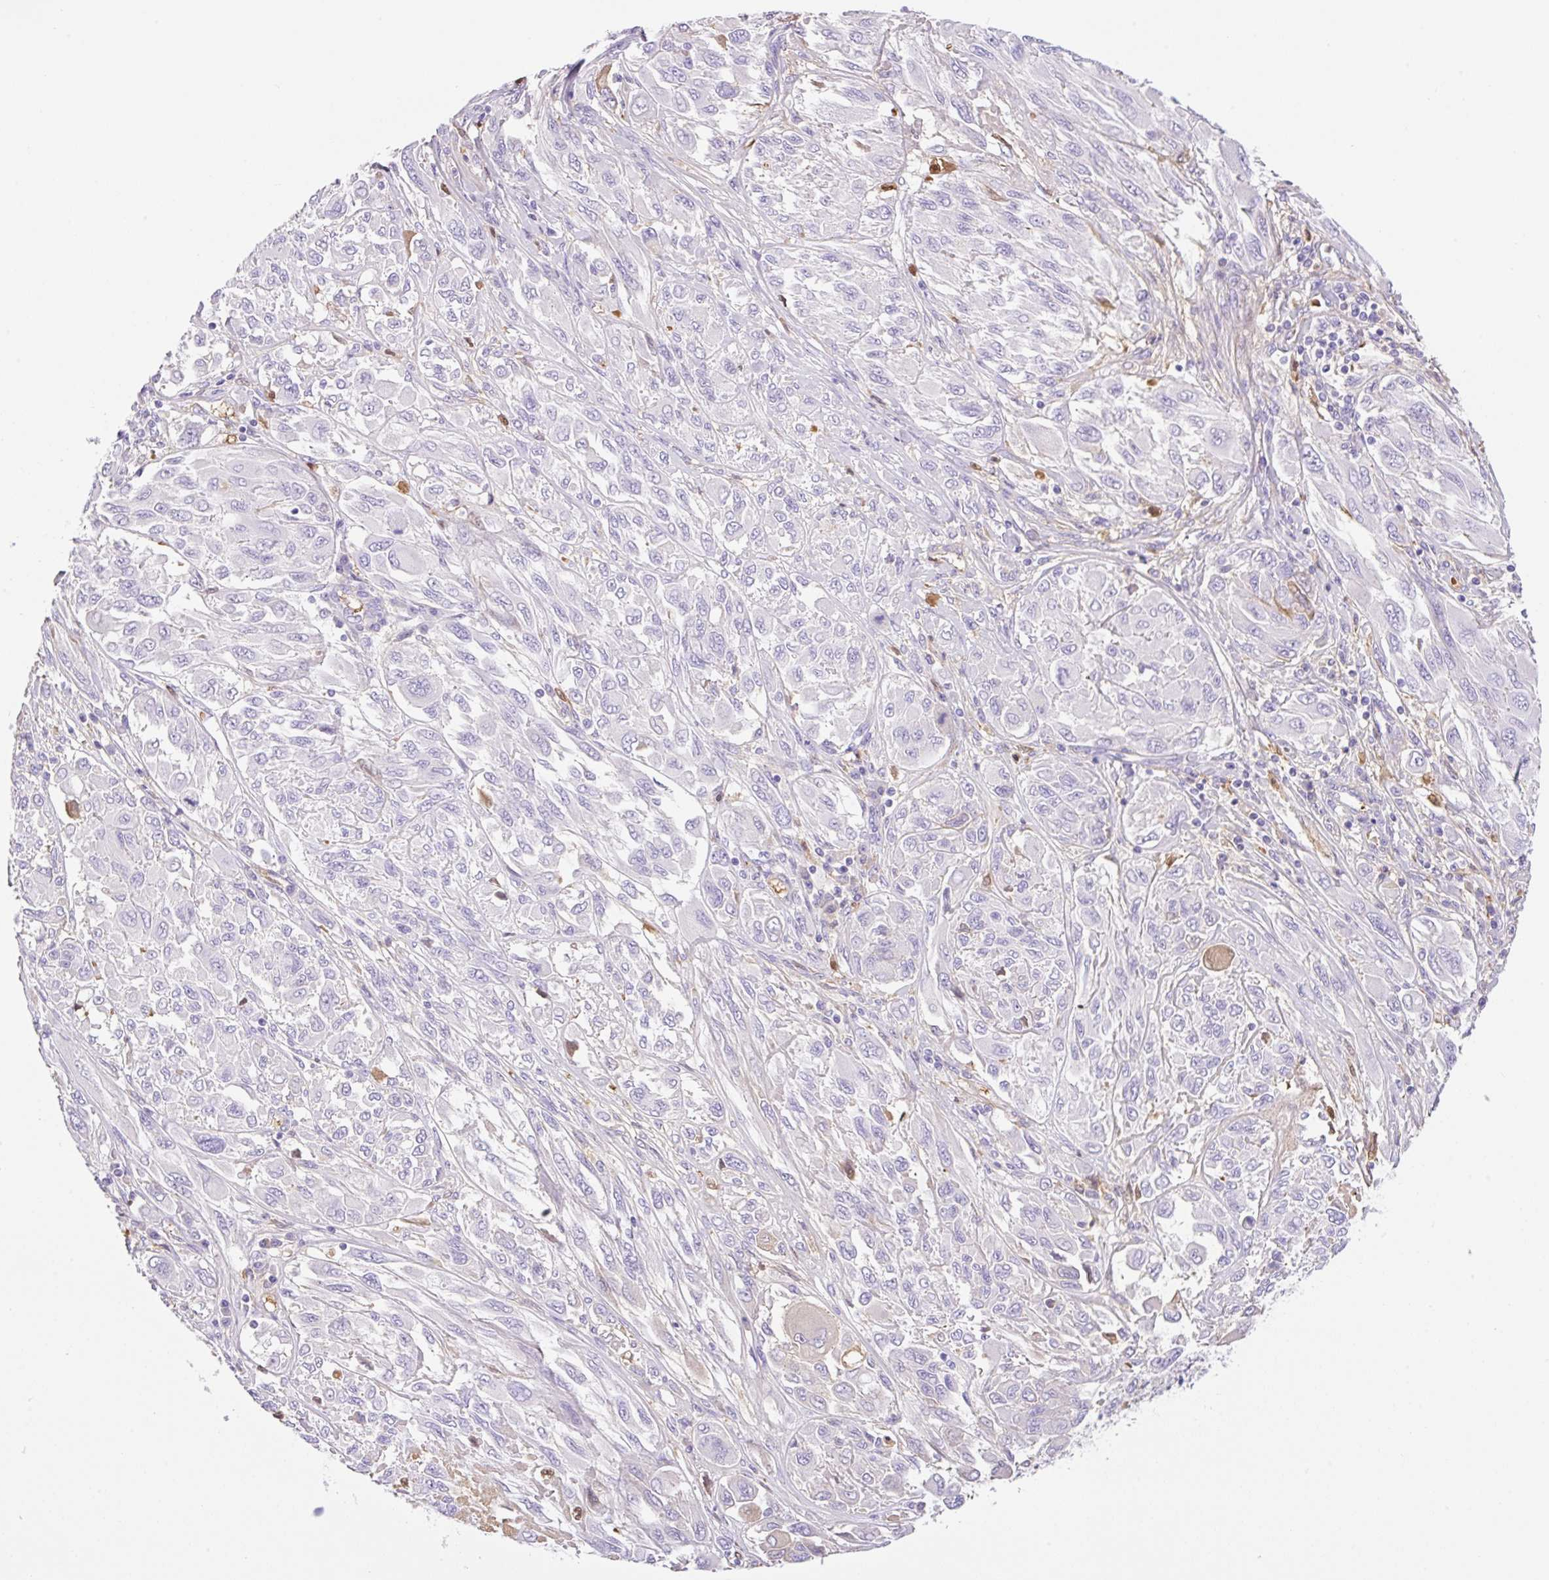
{"staining": {"intensity": "weak", "quantity": "<25%", "location": "cytoplasmic/membranous"}, "tissue": "melanoma", "cell_type": "Tumor cells", "image_type": "cancer", "snomed": [{"axis": "morphology", "description": "Malignant melanoma, NOS"}, {"axis": "topography", "description": "Skin"}], "caption": "This is a micrograph of IHC staining of malignant melanoma, which shows no positivity in tumor cells.", "gene": "TDRD15", "patient": {"sex": "female", "age": 91}}